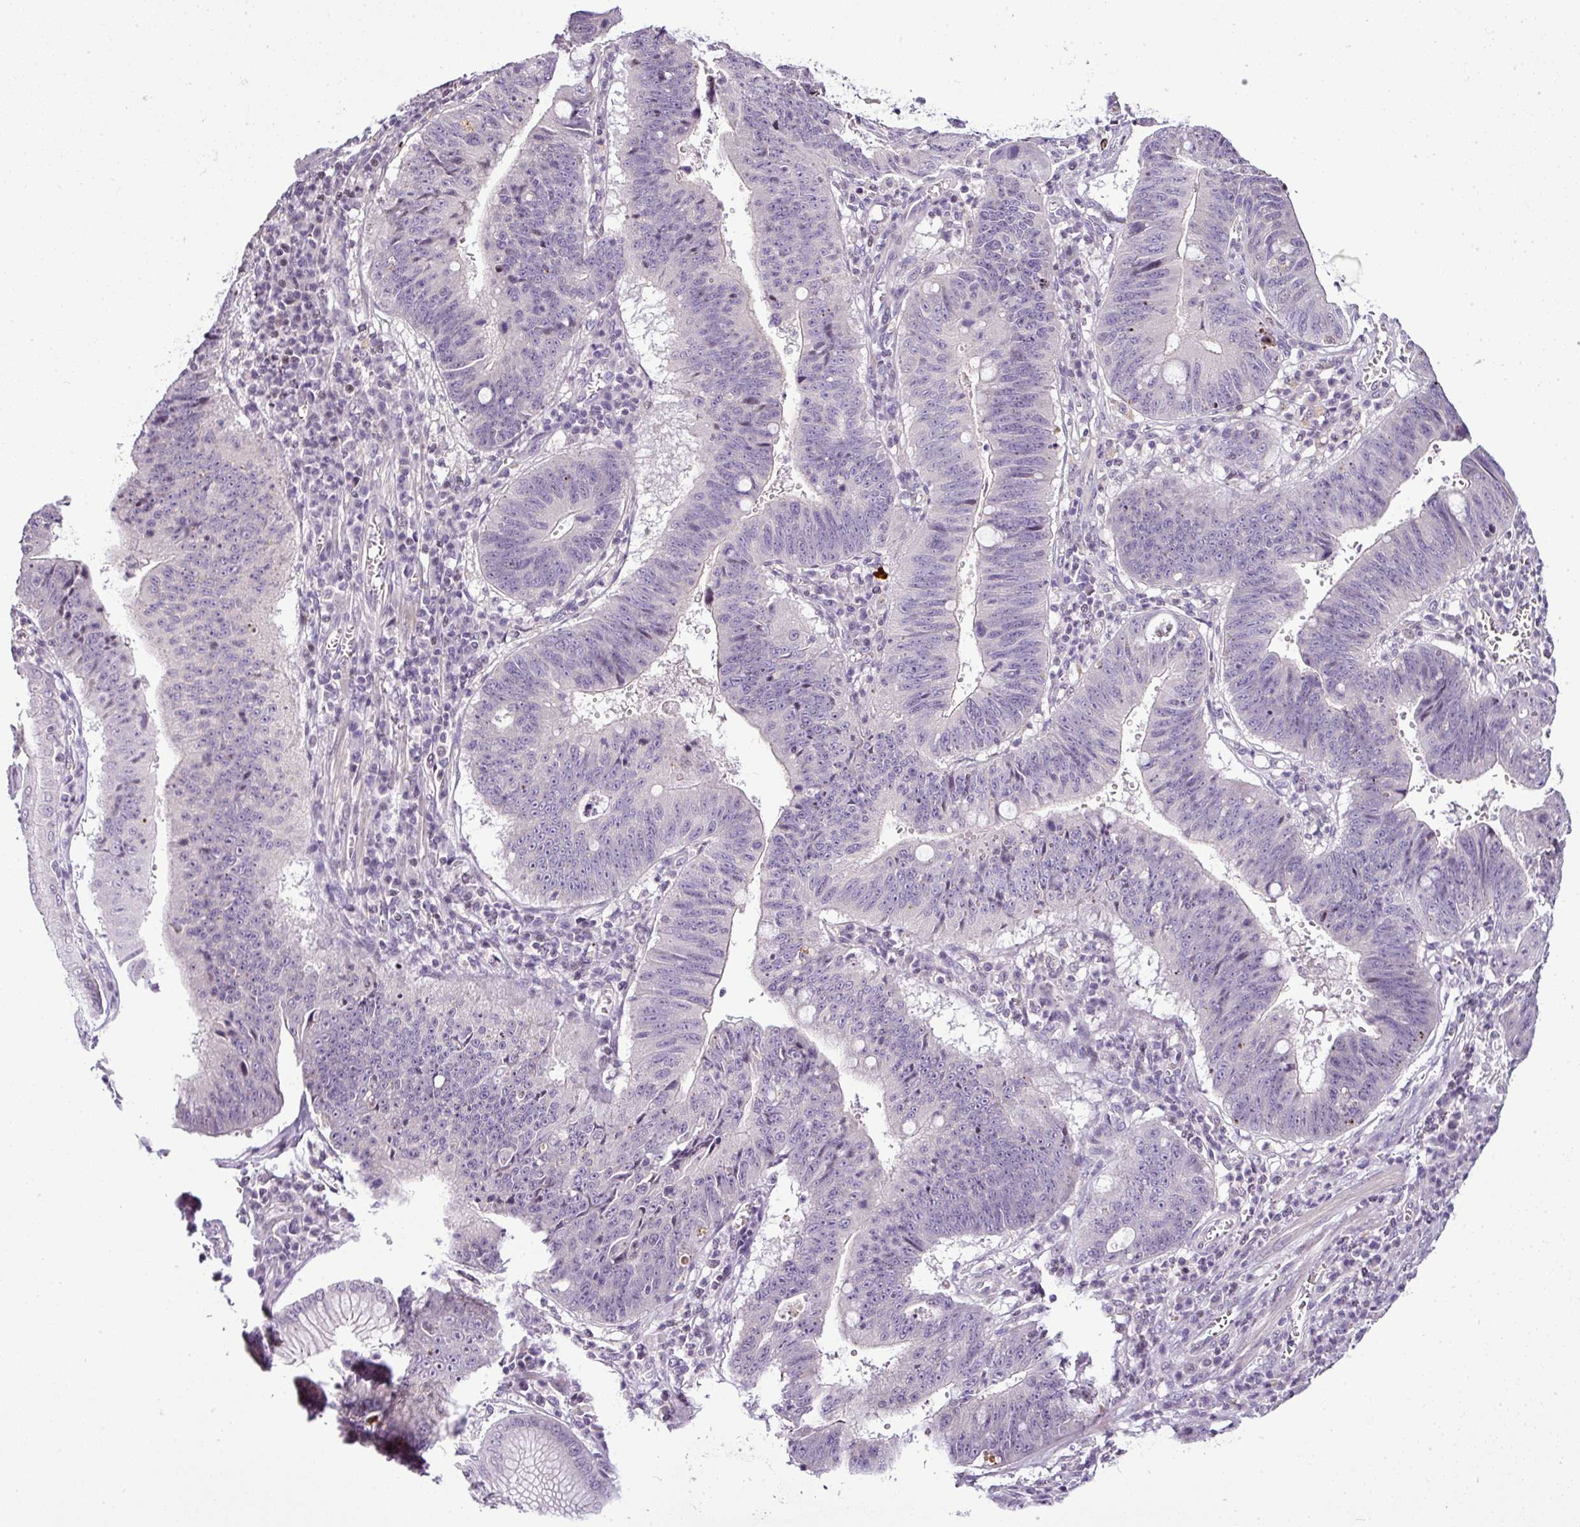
{"staining": {"intensity": "negative", "quantity": "none", "location": "none"}, "tissue": "stomach cancer", "cell_type": "Tumor cells", "image_type": "cancer", "snomed": [{"axis": "morphology", "description": "Adenocarcinoma, NOS"}, {"axis": "topography", "description": "Stomach"}], "caption": "This is an immunohistochemistry photomicrograph of stomach cancer. There is no expression in tumor cells.", "gene": "TEX30", "patient": {"sex": "male", "age": 59}}